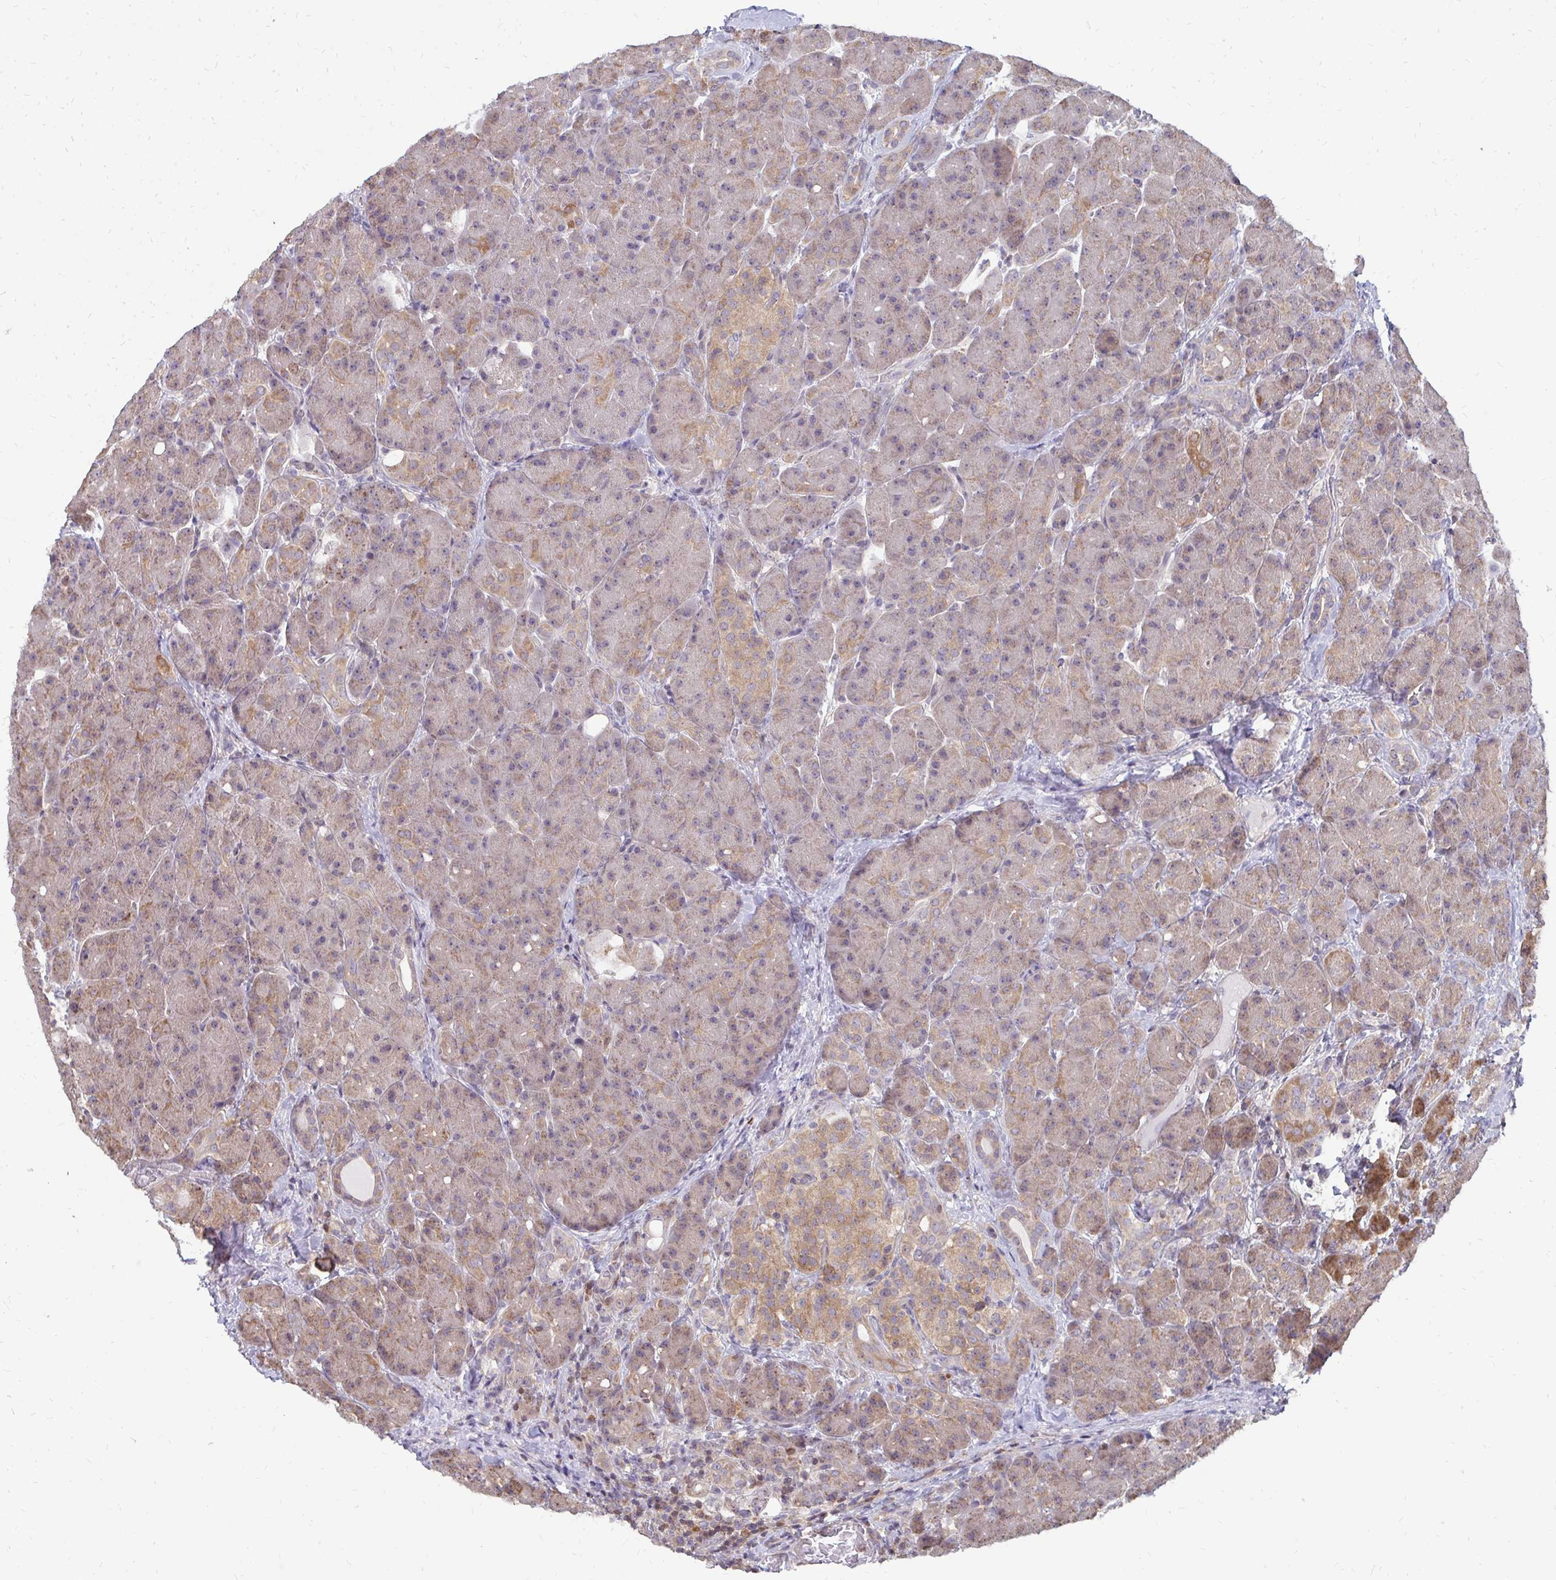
{"staining": {"intensity": "weak", "quantity": "25%-75%", "location": "cytoplasmic/membranous"}, "tissue": "pancreas", "cell_type": "Exocrine glandular cells", "image_type": "normal", "snomed": [{"axis": "morphology", "description": "Normal tissue, NOS"}, {"axis": "topography", "description": "Pancreas"}], "caption": "Weak cytoplasmic/membranous expression for a protein is seen in about 25%-75% of exocrine glandular cells of benign pancreas using immunohistochemistry.", "gene": "DNAJA2", "patient": {"sex": "male", "age": 55}}